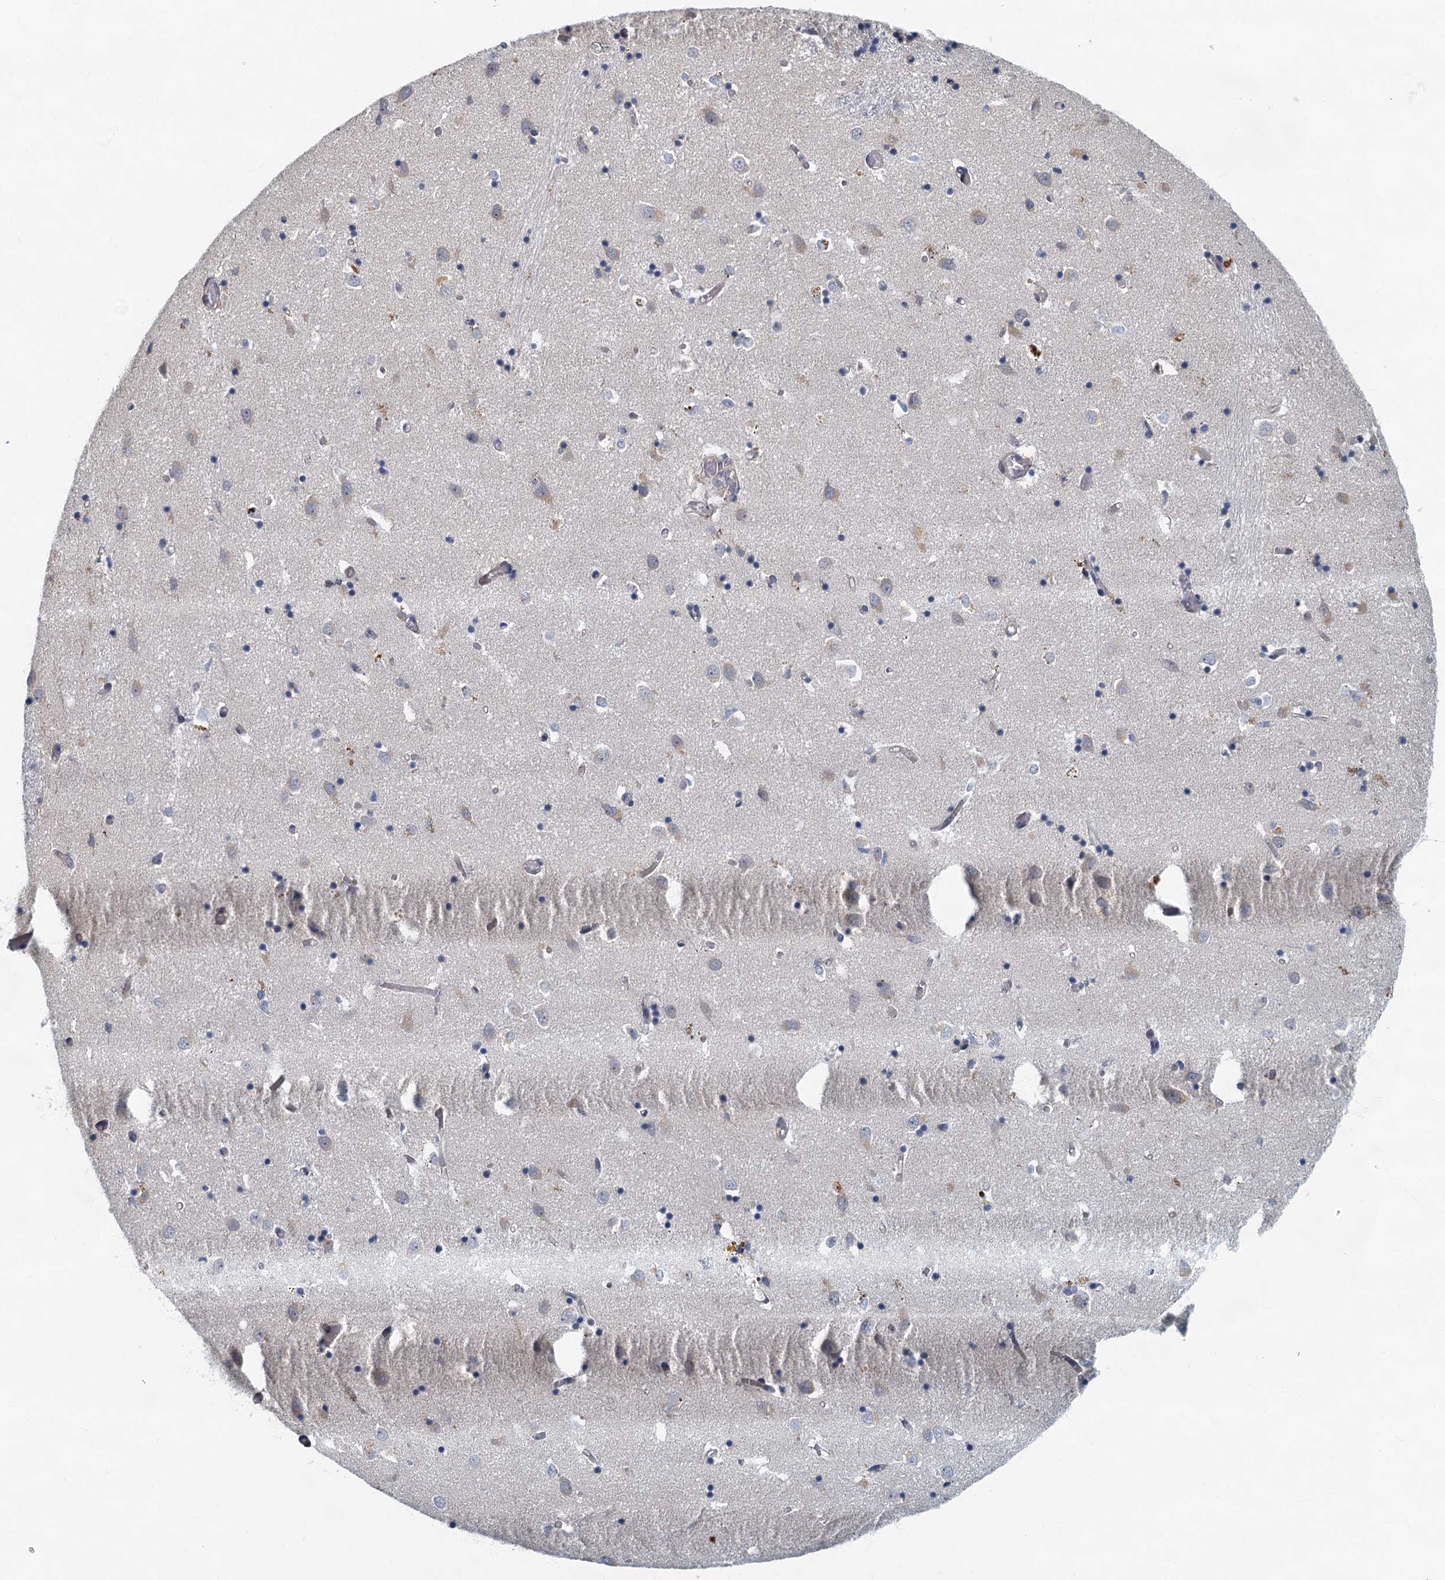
{"staining": {"intensity": "negative", "quantity": "none", "location": "none"}, "tissue": "caudate", "cell_type": "Glial cells", "image_type": "normal", "snomed": [{"axis": "morphology", "description": "Normal tissue, NOS"}, {"axis": "topography", "description": "Lateral ventricle wall"}], "caption": "The micrograph exhibits no significant staining in glial cells of caudate.", "gene": "CKAP2L", "patient": {"sex": "male", "age": 70}}